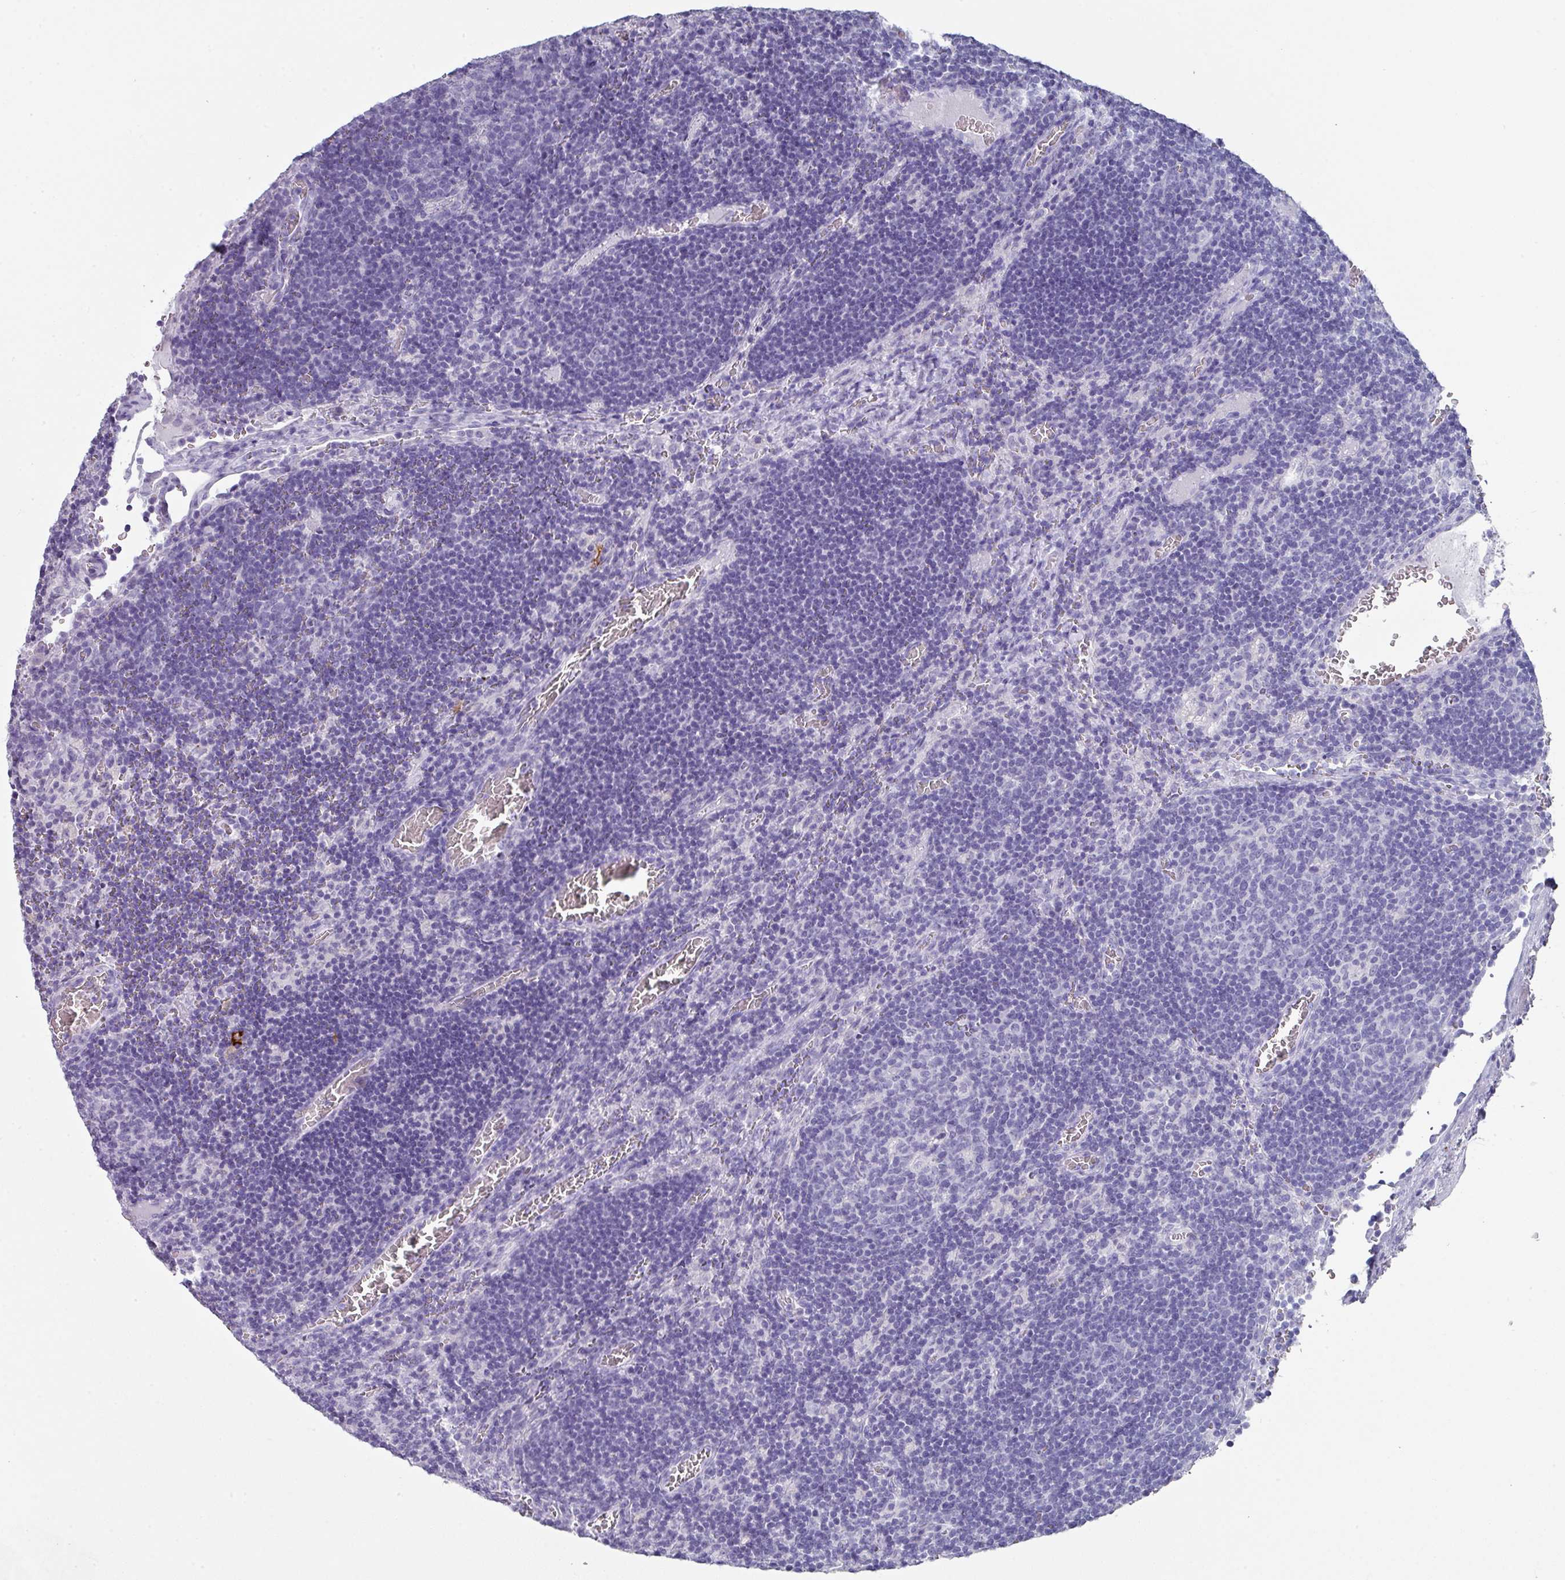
{"staining": {"intensity": "negative", "quantity": "none", "location": "none"}, "tissue": "lymph node", "cell_type": "Germinal center cells", "image_type": "normal", "snomed": [{"axis": "morphology", "description": "Normal tissue, NOS"}, {"axis": "topography", "description": "Lymph node"}], "caption": "Micrograph shows no significant protein staining in germinal center cells of normal lymph node.", "gene": "PEX10", "patient": {"sex": "male", "age": 50}}